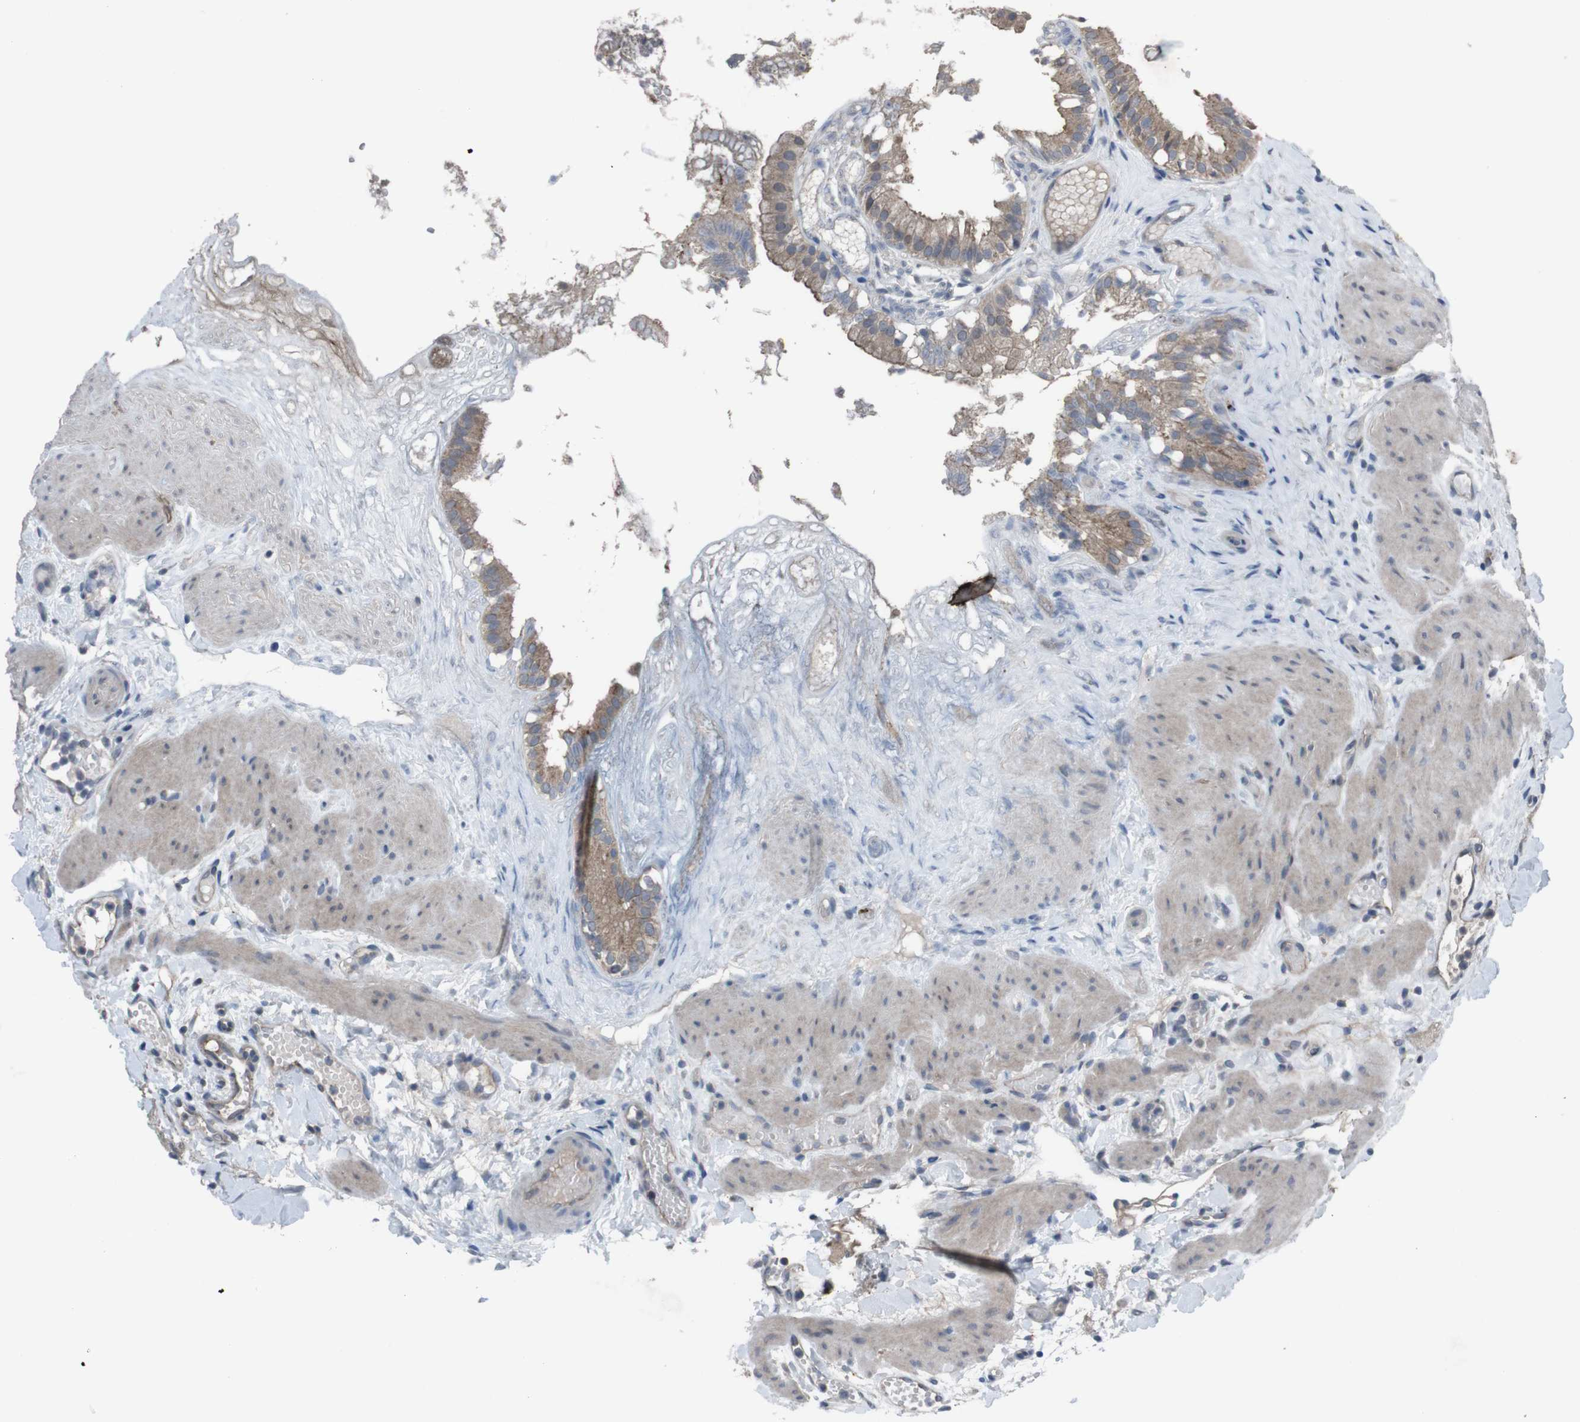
{"staining": {"intensity": "strong", "quantity": ">75%", "location": "cytoplasmic/membranous"}, "tissue": "gallbladder", "cell_type": "Glandular cells", "image_type": "normal", "snomed": [{"axis": "morphology", "description": "Normal tissue, NOS"}, {"axis": "topography", "description": "Gallbladder"}], "caption": "A brown stain shows strong cytoplasmic/membranous positivity of a protein in glandular cells of benign gallbladder.", "gene": "EFNA5", "patient": {"sex": "female", "age": 26}}